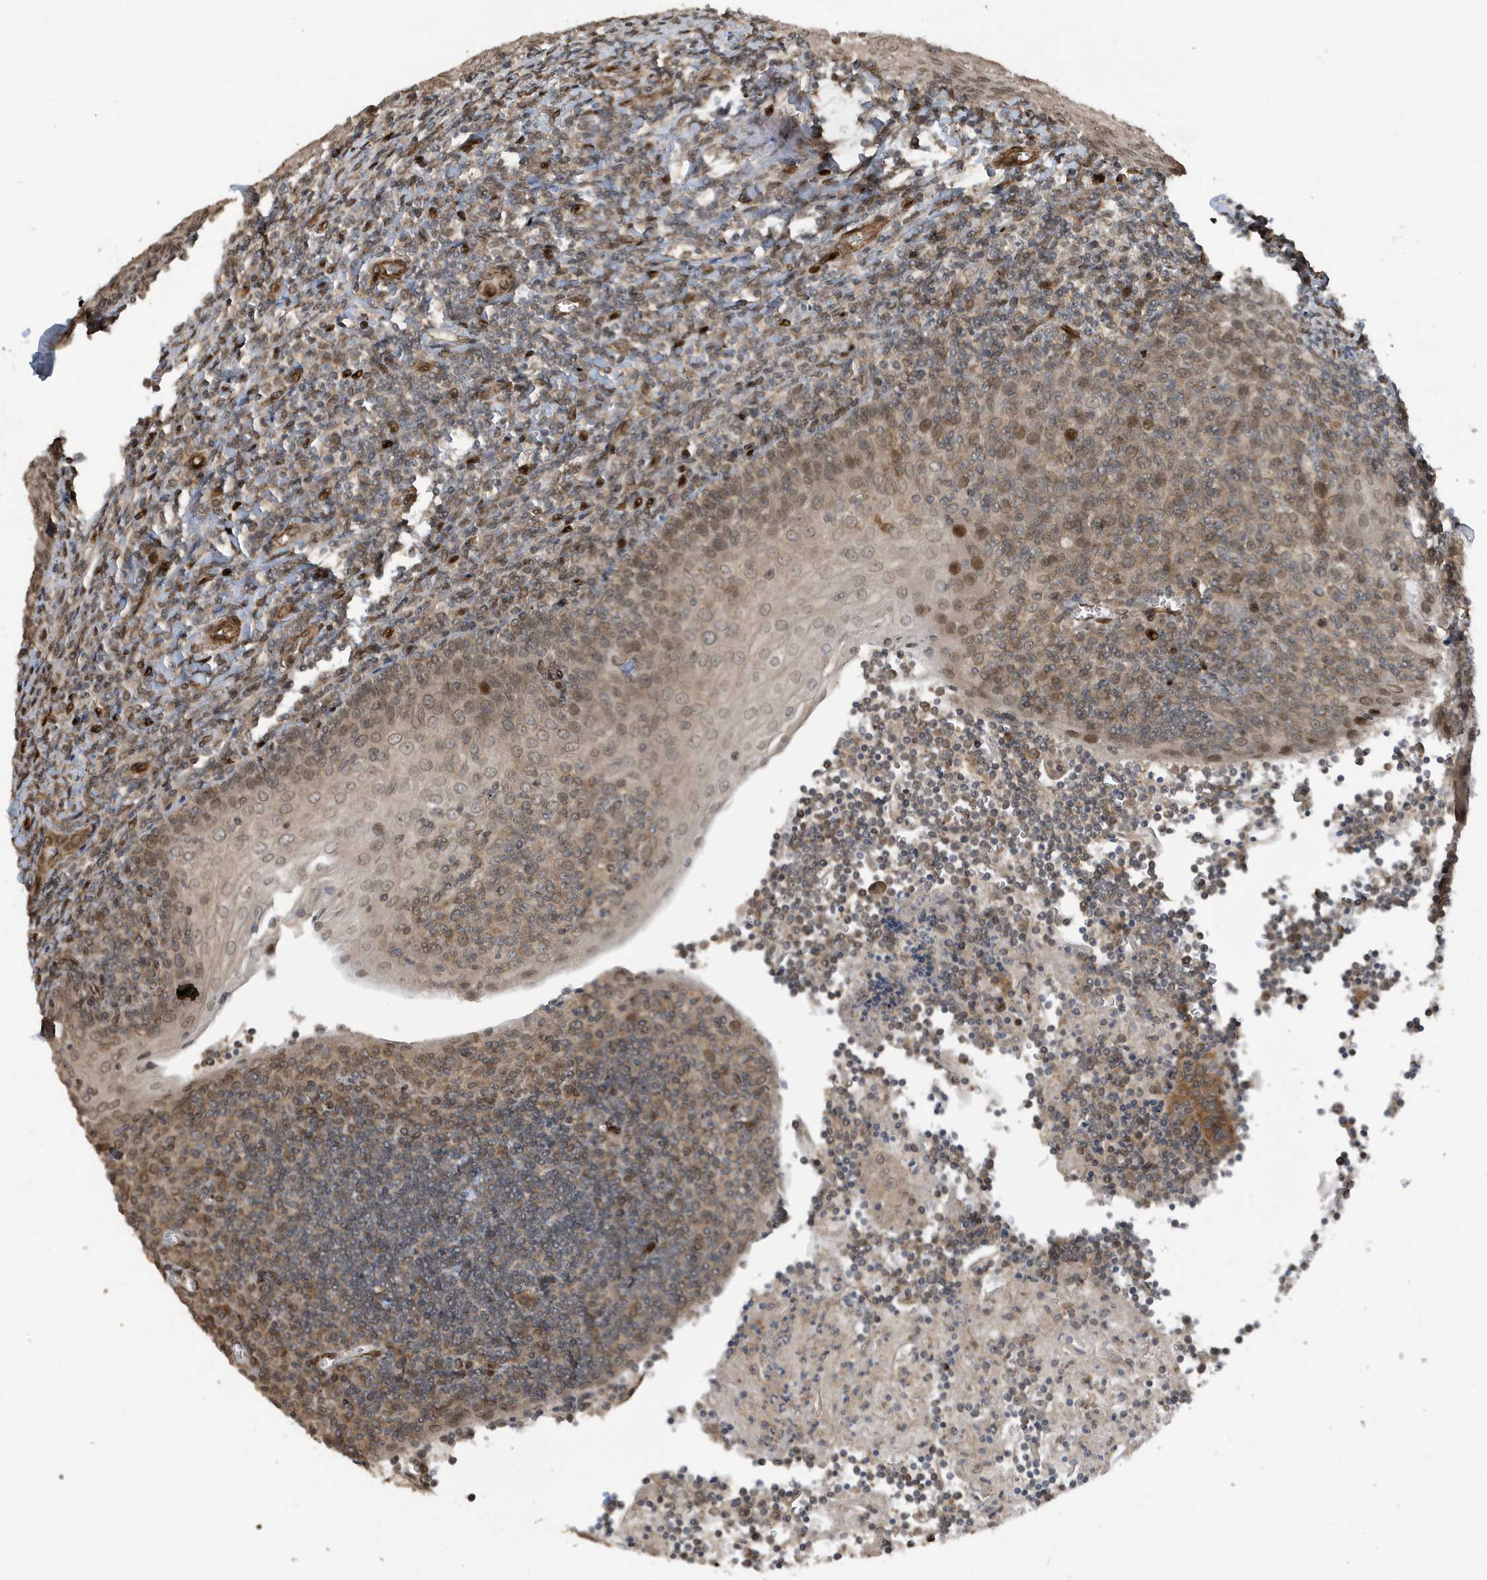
{"staining": {"intensity": "weak", "quantity": ">75%", "location": "cytoplasmic/membranous"}, "tissue": "tonsil", "cell_type": "Germinal center cells", "image_type": "normal", "snomed": [{"axis": "morphology", "description": "Normal tissue, NOS"}, {"axis": "topography", "description": "Tonsil"}], "caption": "This image demonstrates immunohistochemistry staining of unremarkable human tonsil, with low weak cytoplasmic/membranous staining in about >75% of germinal center cells.", "gene": "DUSP18", "patient": {"sex": "male", "age": 27}}